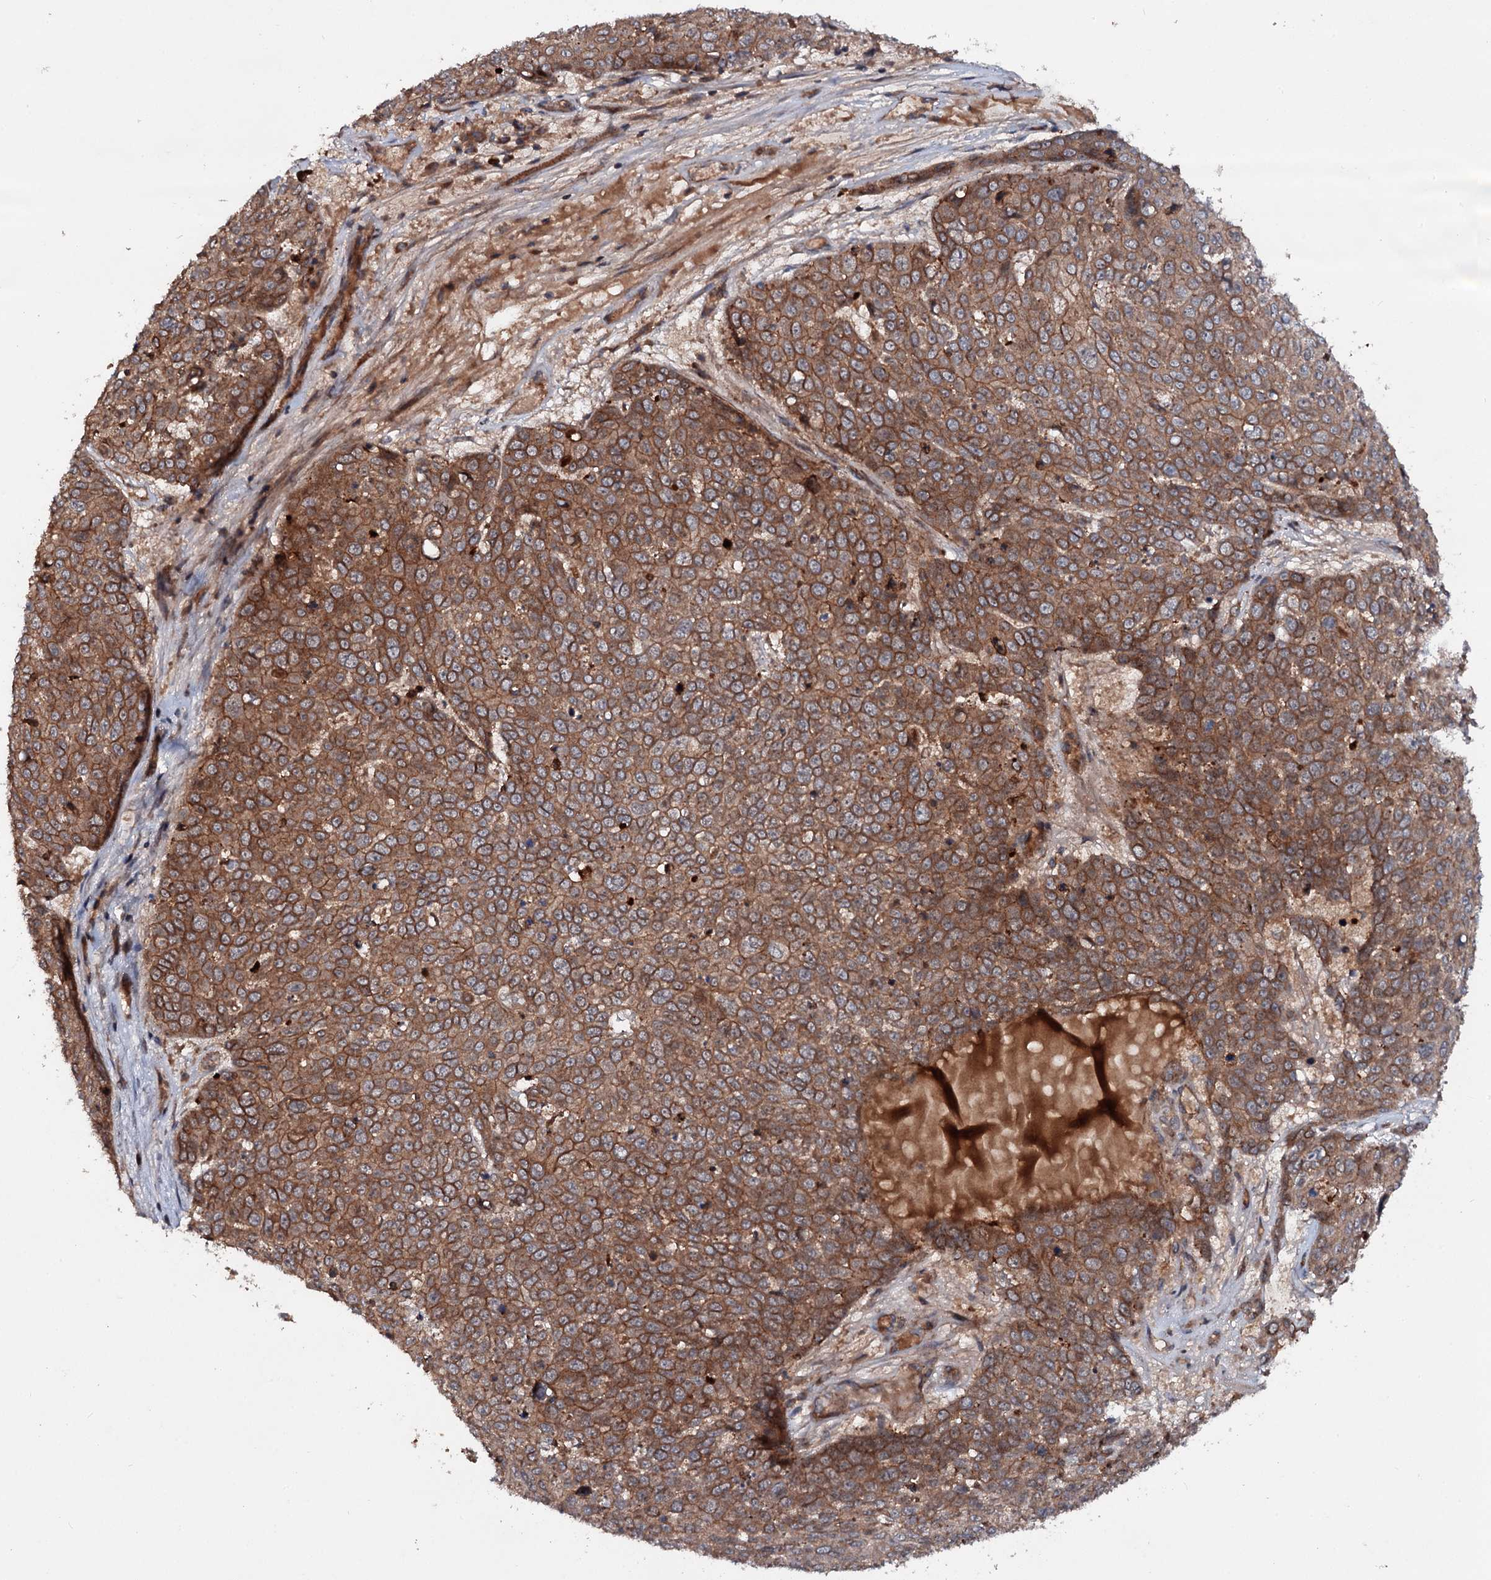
{"staining": {"intensity": "moderate", "quantity": ">75%", "location": "cytoplasmic/membranous"}, "tissue": "skin cancer", "cell_type": "Tumor cells", "image_type": "cancer", "snomed": [{"axis": "morphology", "description": "Squamous cell carcinoma, NOS"}, {"axis": "topography", "description": "Skin"}], "caption": "Immunohistochemistry (DAB (3,3'-diaminobenzidine)) staining of human skin cancer reveals moderate cytoplasmic/membranous protein positivity in approximately >75% of tumor cells.", "gene": "ADGRG4", "patient": {"sex": "male", "age": 71}}